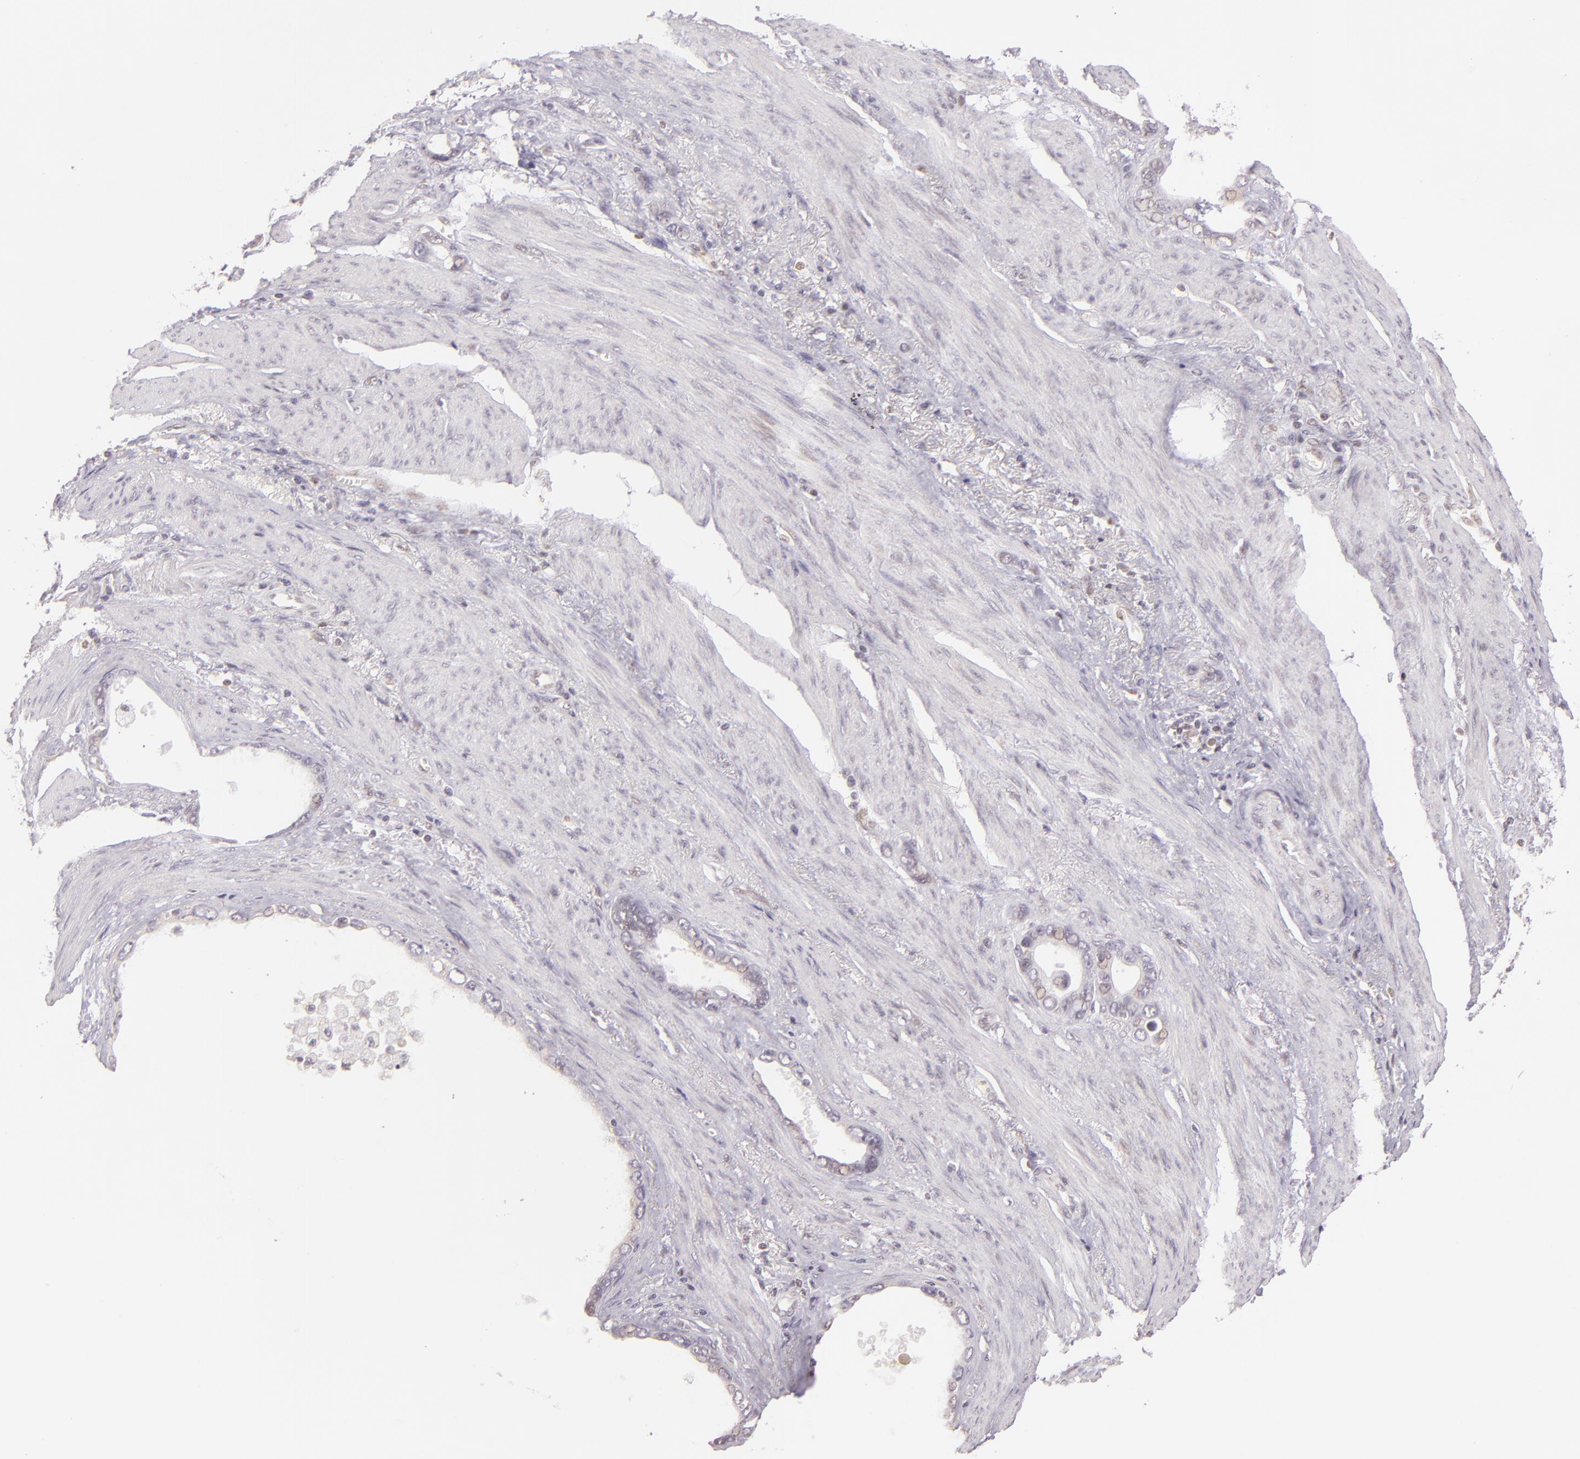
{"staining": {"intensity": "weak", "quantity": "<25%", "location": "cytoplasmic/membranous"}, "tissue": "stomach cancer", "cell_type": "Tumor cells", "image_type": "cancer", "snomed": [{"axis": "morphology", "description": "Adenocarcinoma, NOS"}, {"axis": "topography", "description": "Stomach"}], "caption": "An immunohistochemistry micrograph of stomach cancer is shown. There is no staining in tumor cells of stomach cancer.", "gene": "IMPDH1", "patient": {"sex": "male", "age": 78}}